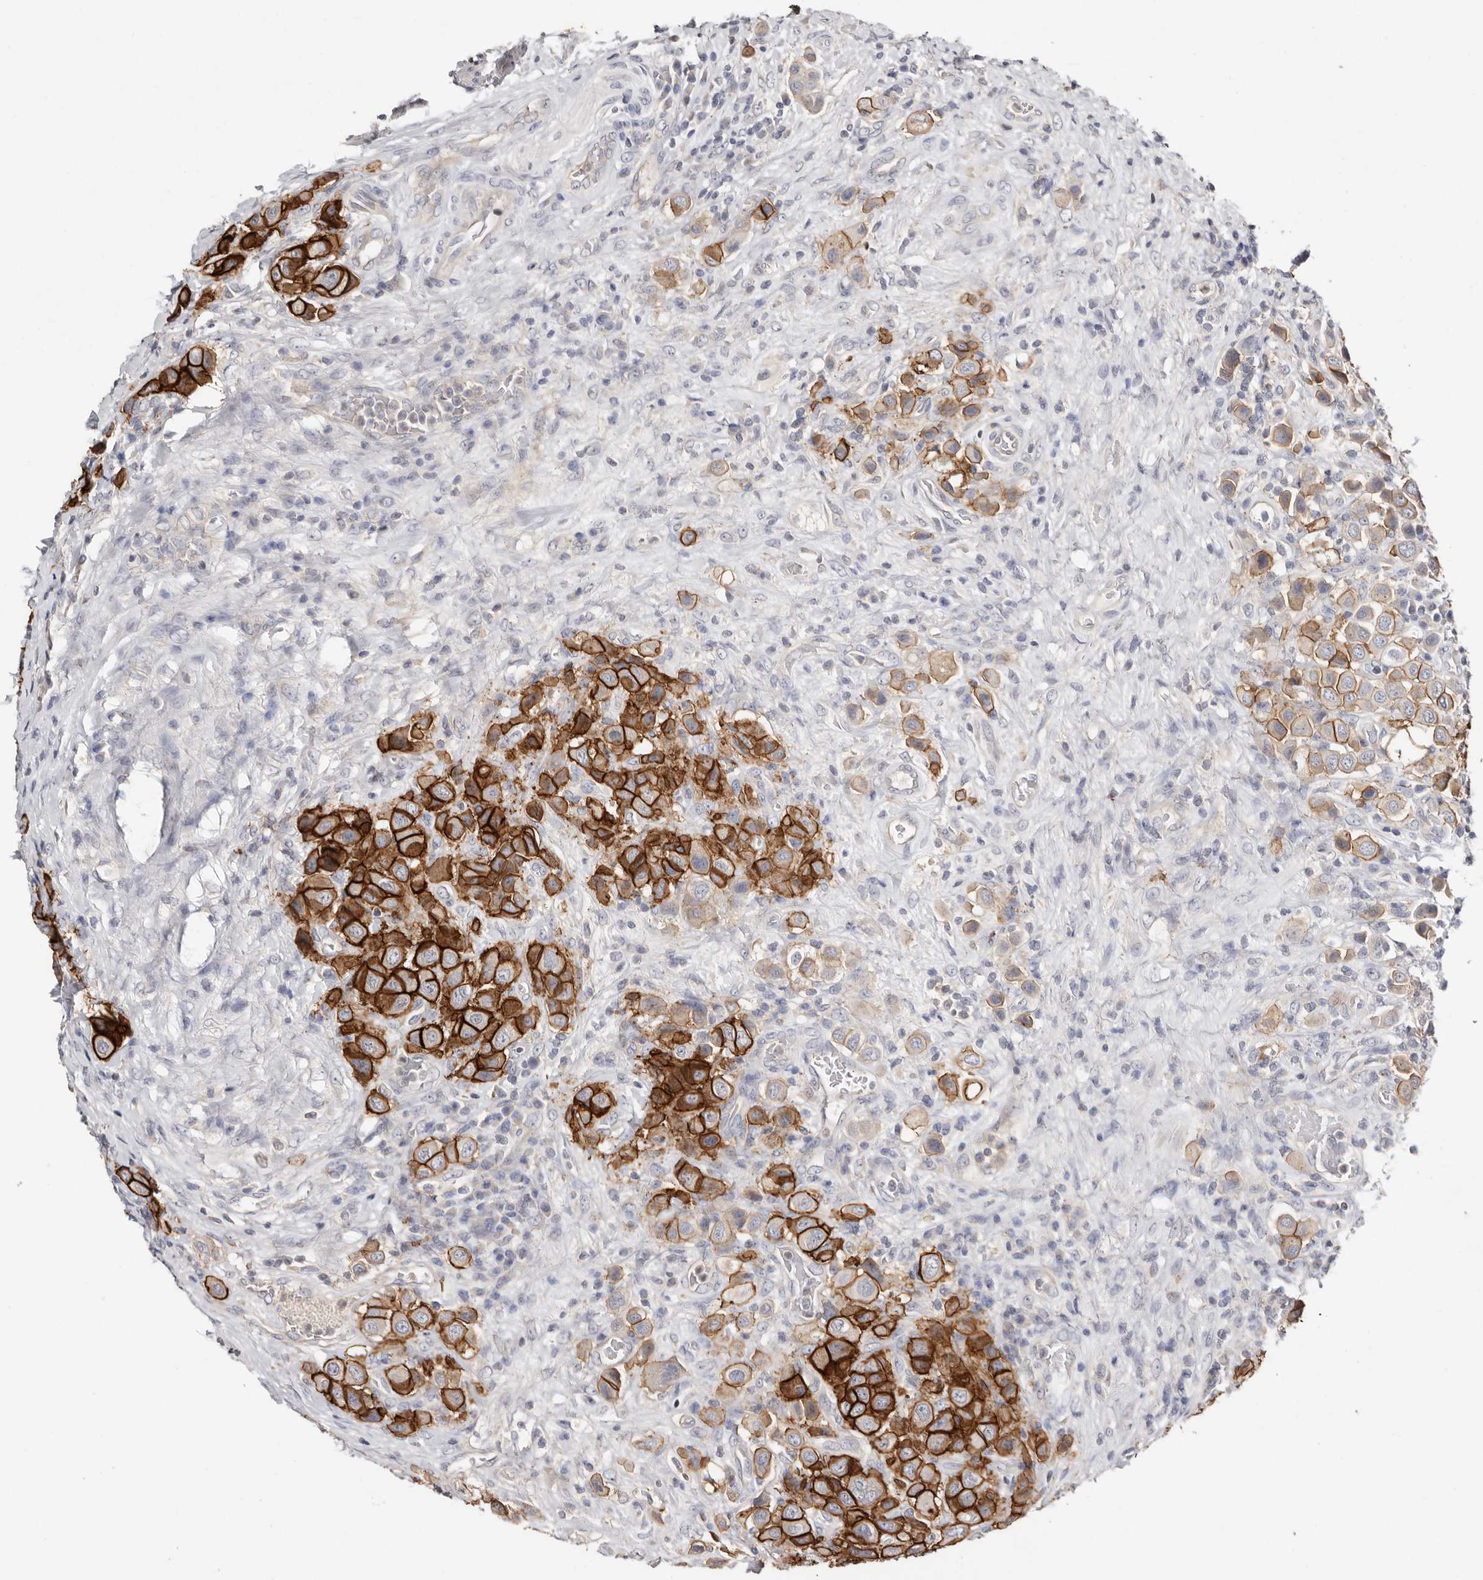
{"staining": {"intensity": "strong", "quantity": ">75%", "location": "cytoplasmic/membranous"}, "tissue": "urothelial cancer", "cell_type": "Tumor cells", "image_type": "cancer", "snomed": [{"axis": "morphology", "description": "Urothelial carcinoma, High grade"}, {"axis": "topography", "description": "Urinary bladder"}], "caption": "Approximately >75% of tumor cells in urothelial cancer exhibit strong cytoplasmic/membranous protein positivity as visualized by brown immunohistochemical staining.", "gene": "S100A14", "patient": {"sex": "male", "age": 50}}